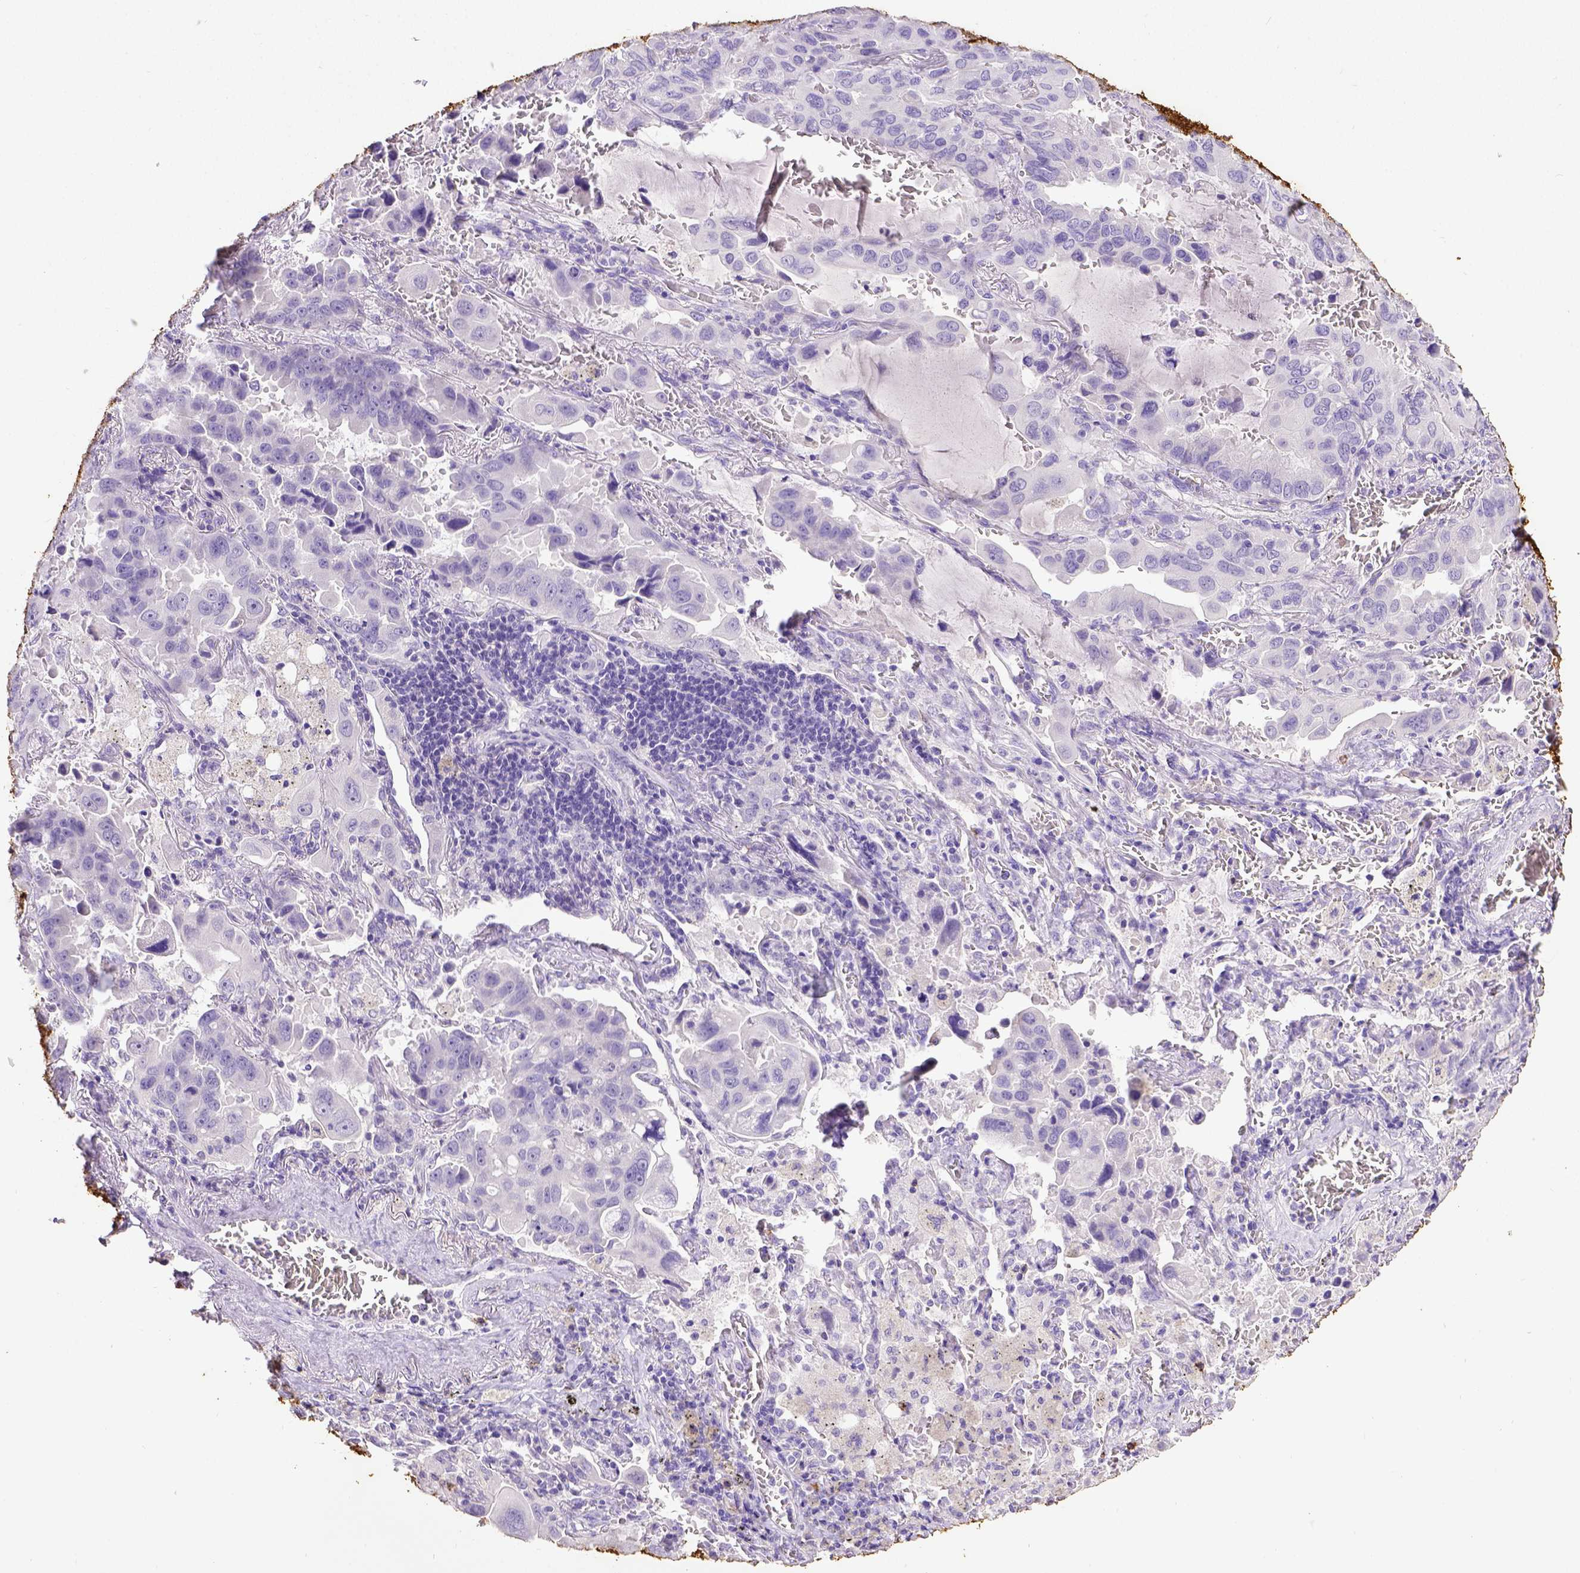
{"staining": {"intensity": "negative", "quantity": "none", "location": "none"}, "tissue": "lung cancer", "cell_type": "Tumor cells", "image_type": "cancer", "snomed": [{"axis": "morphology", "description": "Adenocarcinoma, NOS"}, {"axis": "topography", "description": "Lung"}], "caption": "Protein analysis of lung cancer (adenocarcinoma) displays no significant expression in tumor cells.", "gene": "B3GAT1", "patient": {"sex": "male", "age": 64}}